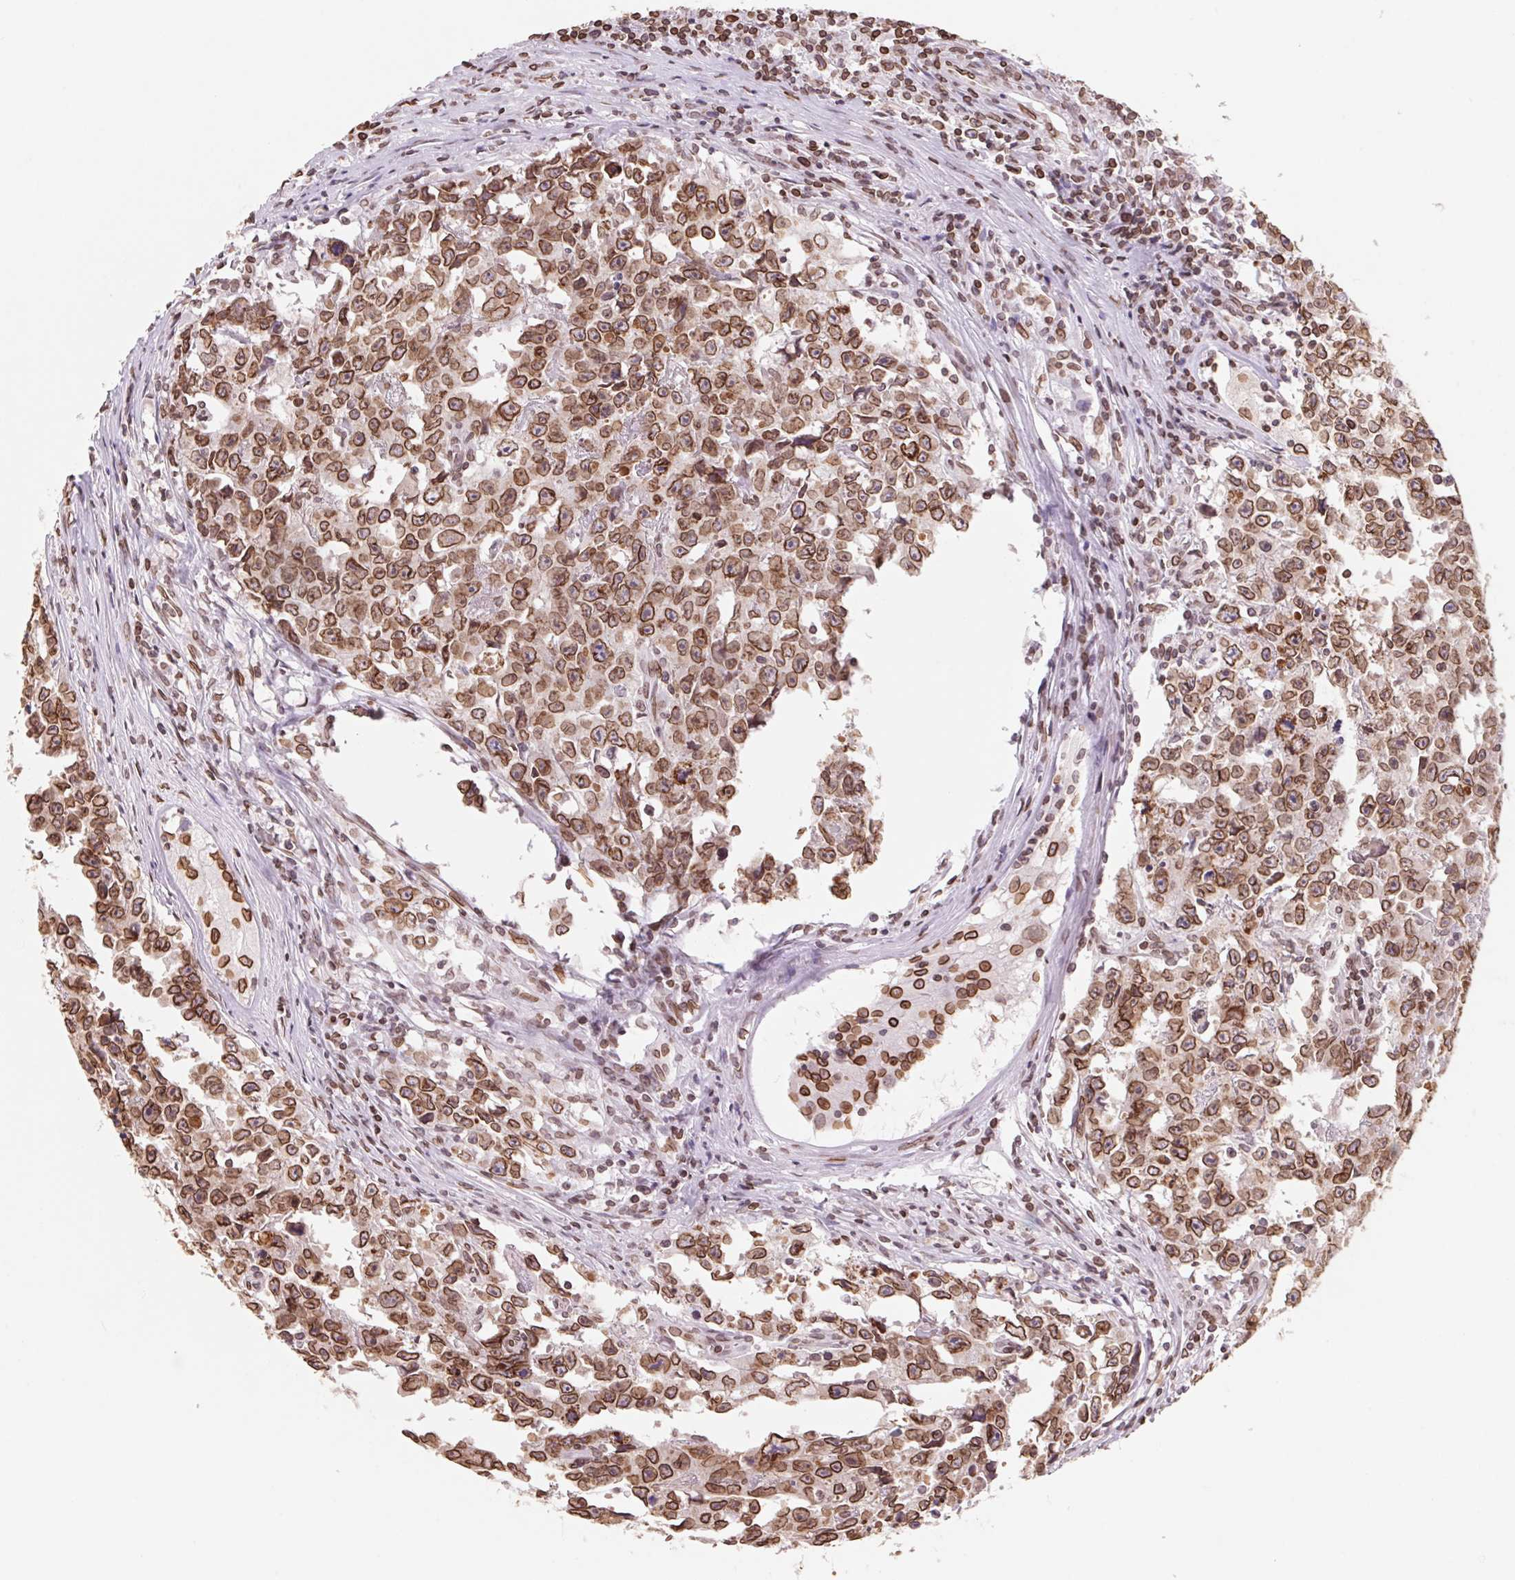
{"staining": {"intensity": "strong", "quantity": ">75%", "location": "cytoplasmic/membranous,nuclear"}, "tissue": "testis cancer", "cell_type": "Tumor cells", "image_type": "cancer", "snomed": [{"axis": "morphology", "description": "Carcinoma, Embryonal, NOS"}, {"axis": "topography", "description": "Testis"}], "caption": "Immunohistochemical staining of human embryonal carcinoma (testis) displays high levels of strong cytoplasmic/membranous and nuclear protein staining in approximately >75% of tumor cells.", "gene": "LMNB2", "patient": {"sex": "male", "age": 22}}